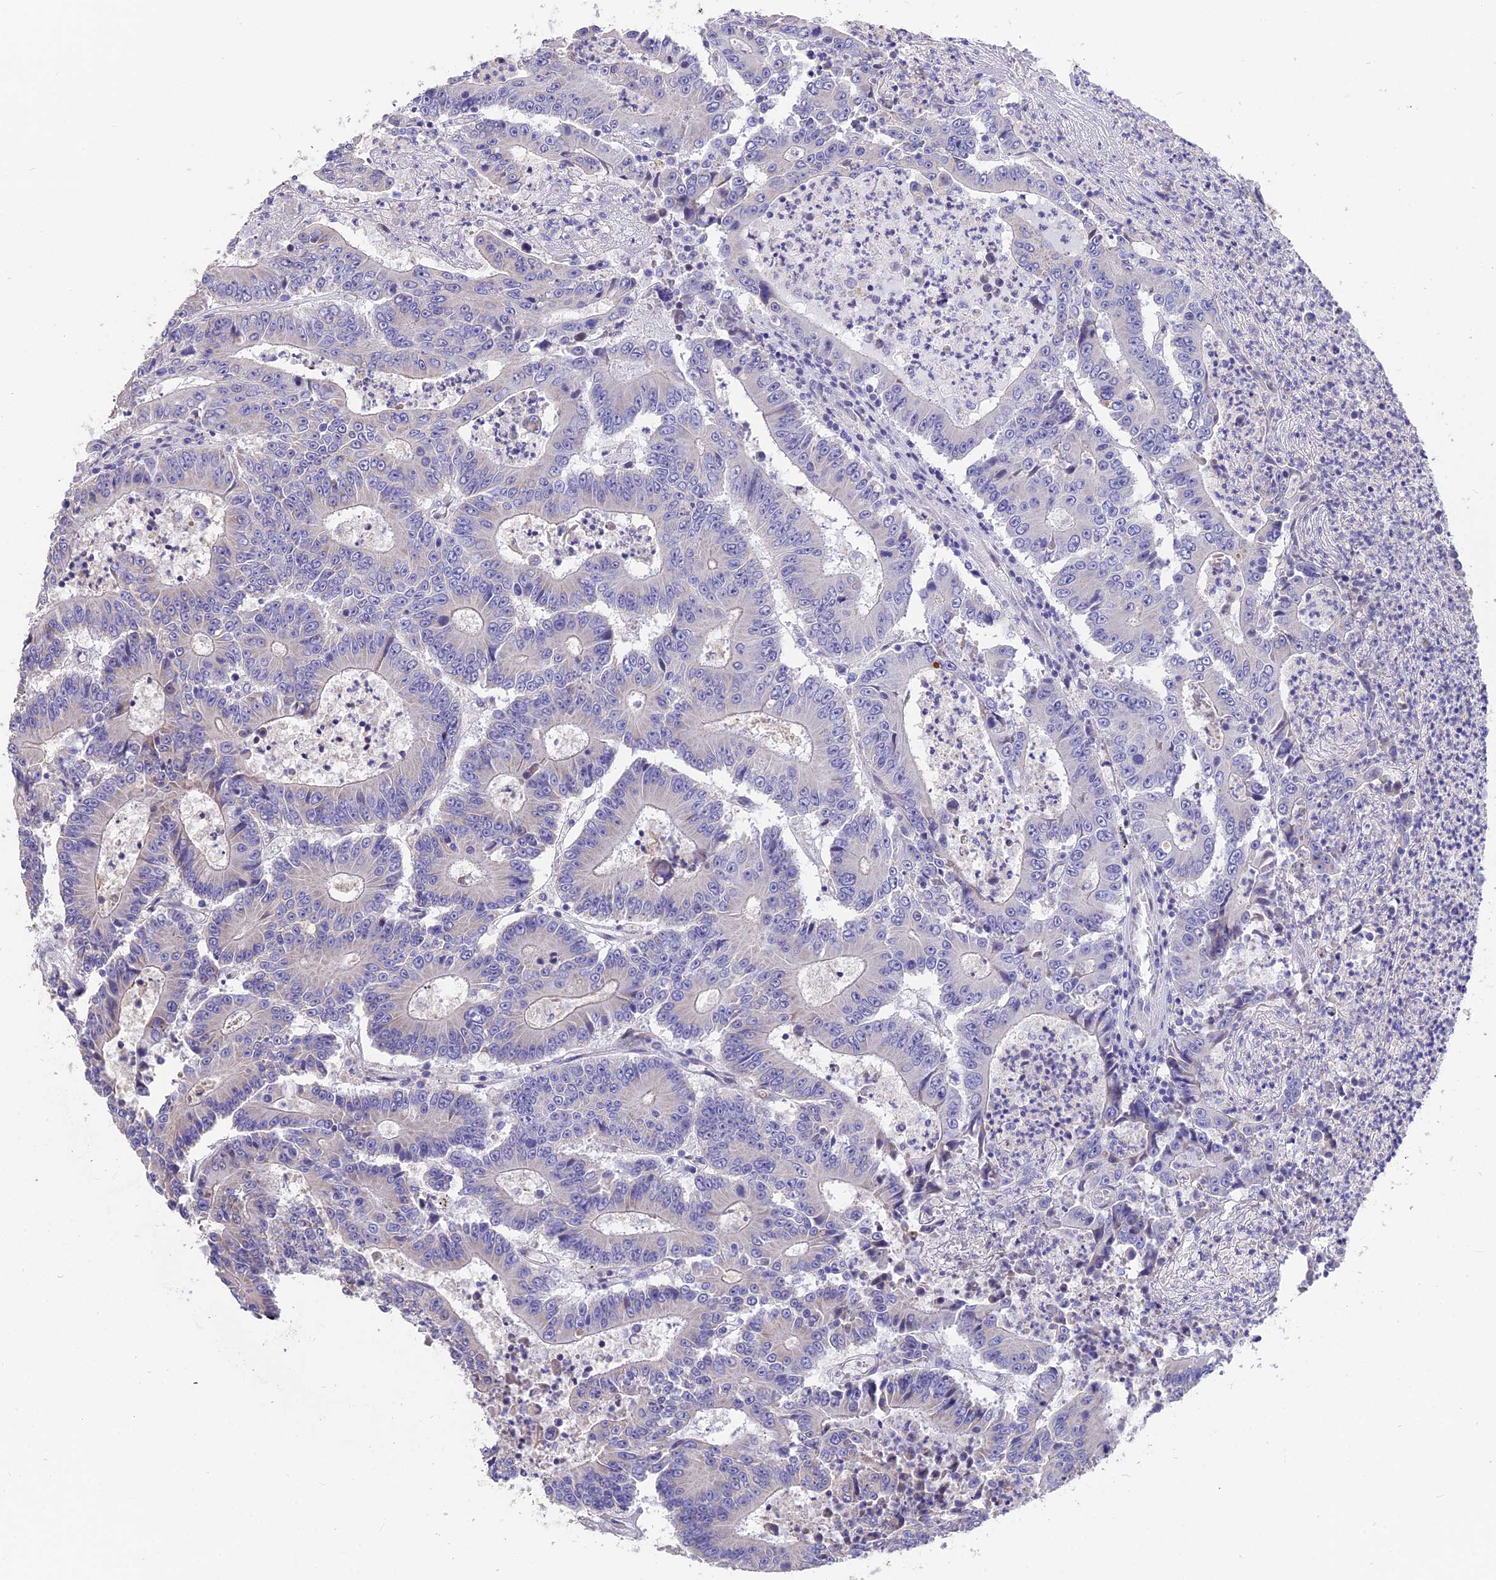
{"staining": {"intensity": "negative", "quantity": "none", "location": "none"}, "tissue": "colorectal cancer", "cell_type": "Tumor cells", "image_type": "cancer", "snomed": [{"axis": "morphology", "description": "Adenocarcinoma, NOS"}, {"axis": "topography", "description": "Colon"}], "caption": "IHC histopathology image of colorectal cancer (adenocarcinoma) stained for a protein (brown), which shows no staining in tumor cells.", "gene": "CYP2U1", "patient": {"sex": "male", "age": 83}}